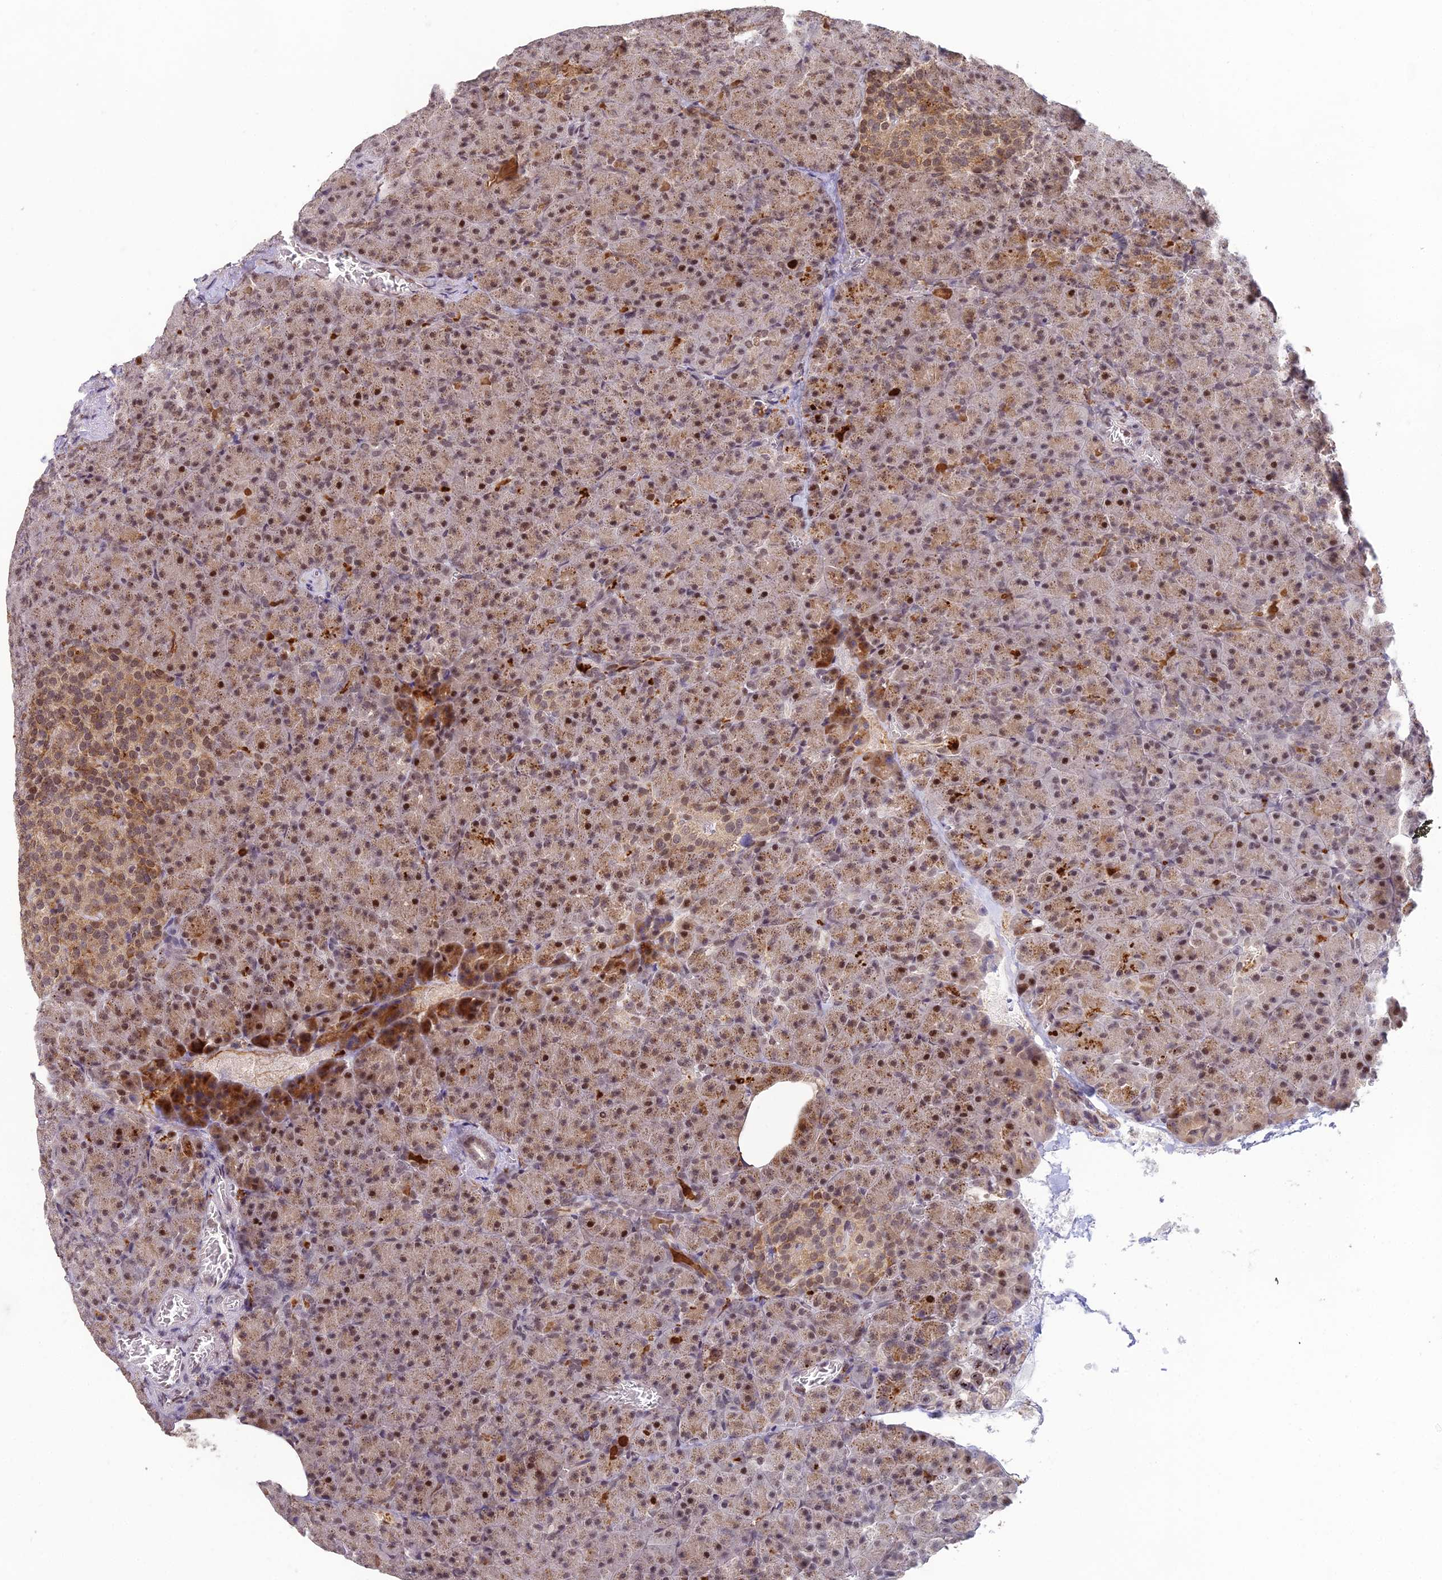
{"staining": {"intensity": "moderate", "quantity": ">75%", "location": "cytoplasmic/membranous,nuclear"}, "tissue": "pancreas", "cell_type": "Exocrine glandular cells", "image_type": "normal", "snomed": [{"axis": "morphology", "description": "Normal tissue, NOS"}, {"axis": "topography", "description": "Pancreas"}], "caption": "Unremarkable pancreas was stained to show a protein in brown. There is medium levels of moderate cytoplasmic/membranous,nuclear staining in about >75% of exocrine glandular cells. (brown staining indicates protein expression, while blue staining denotes nuclei).", "gene": "ABHD17A", "patient": {"sex": "female", "age": 74}}